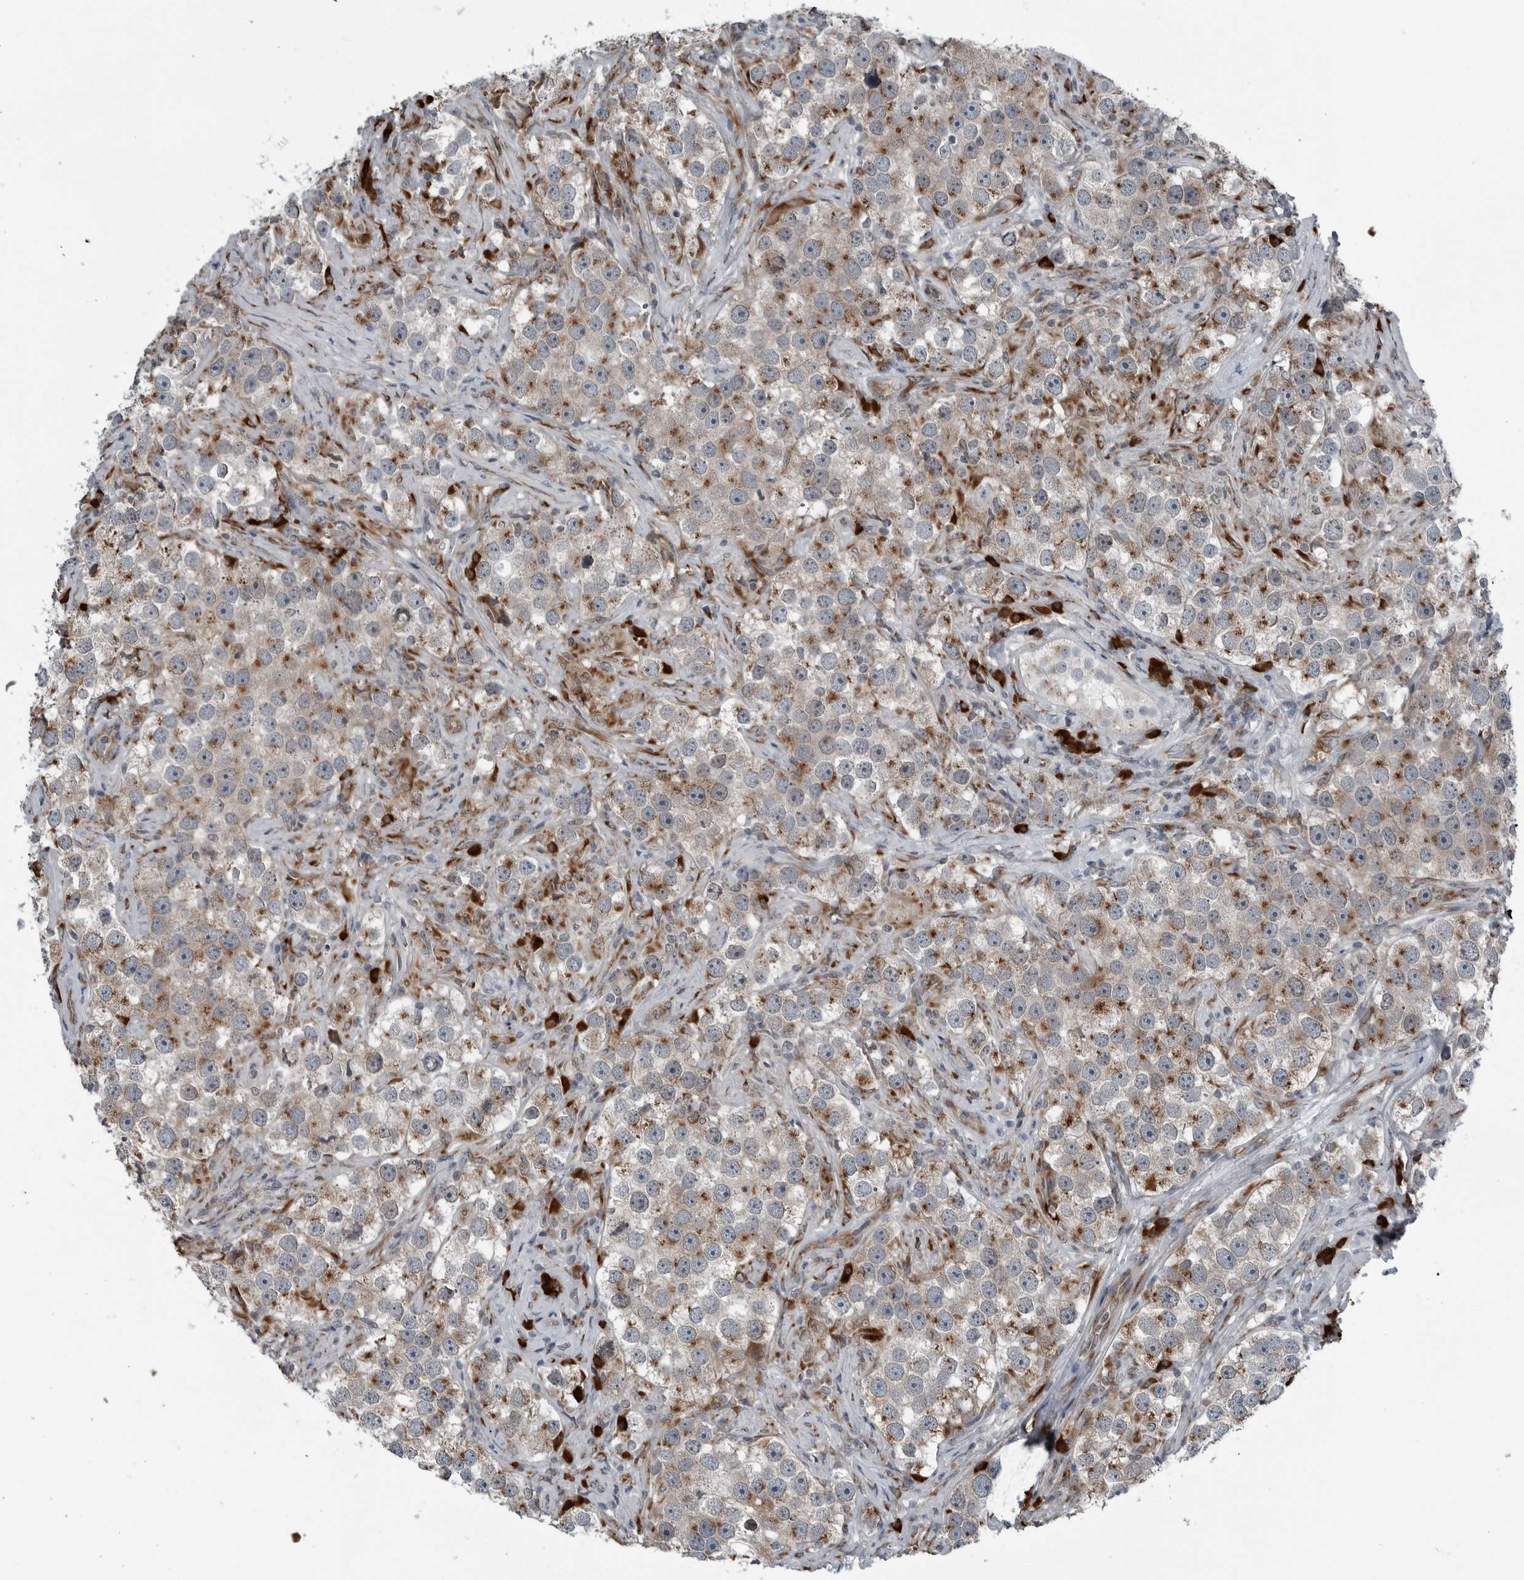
{"staining": {"intensity": "moderate", "quantity": "25%-75%", "location": "cytoplasmic/membranous"}, "tissue": "testis cancer", "cell_type": "Tumor cells", "image_type": "cancer", "snomed": [{"axis": "morphology", "description": "Seminoma, NOS"}, {"axis": "topography", "description": "Testis"}], "caption": "Immunohistochemistry (IHC) photomicrograph of neoplastic tissue: human testis cancer (seminoma) stained using IHC shows medium levels of moderate protein expression localized specifically in the cytoplasmic/membranous of tumor cells, appearing as a cytoplasmic/membranous brown color.", "gene": "CEP85", "patient": {"sex": "male", "age": 49}}